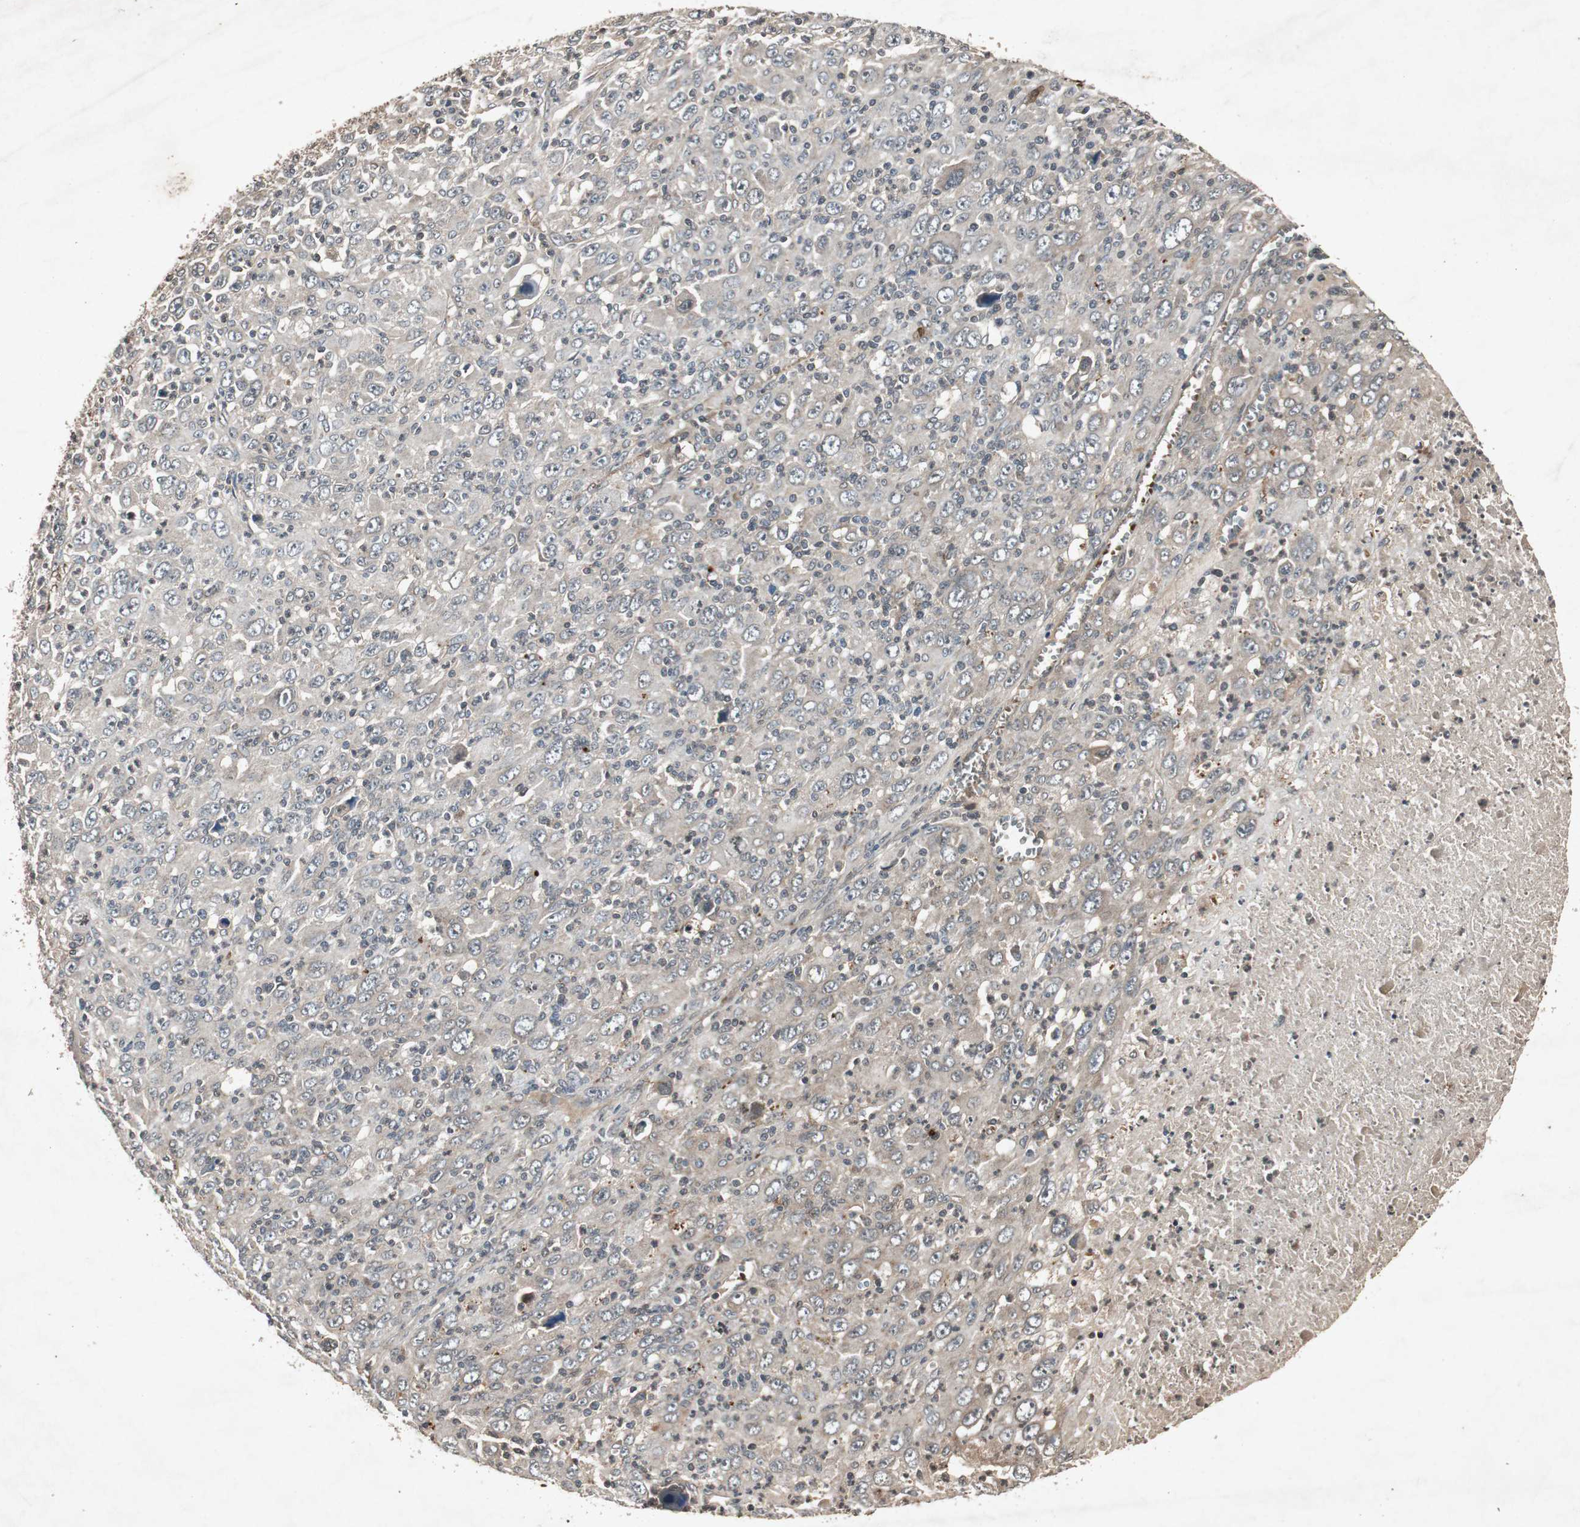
{"staining": {"intensity": "weak", "quantity": "25%-75%", "location": "cytoplasmic/membranous"}, "tissue": "melanoma", "cell_type": "Tumor cells", "image_type": "cancer", "snomed": [{"axis": "morphology", "description": "Malignant melanoma, Metastatic site"}, {"axis": "topography", "description": "Skin"}], "caption": "Immunohistochemistry (DAB) staining of human malignant melanoma (metastatic site) reveals weak cytoplasmic/membranous protein staining in about 25%-75% of tumor cells. Nuclei are stained in blue.", "gene": "SLIT2", "patient": {"sex": "female", "age": 56}}